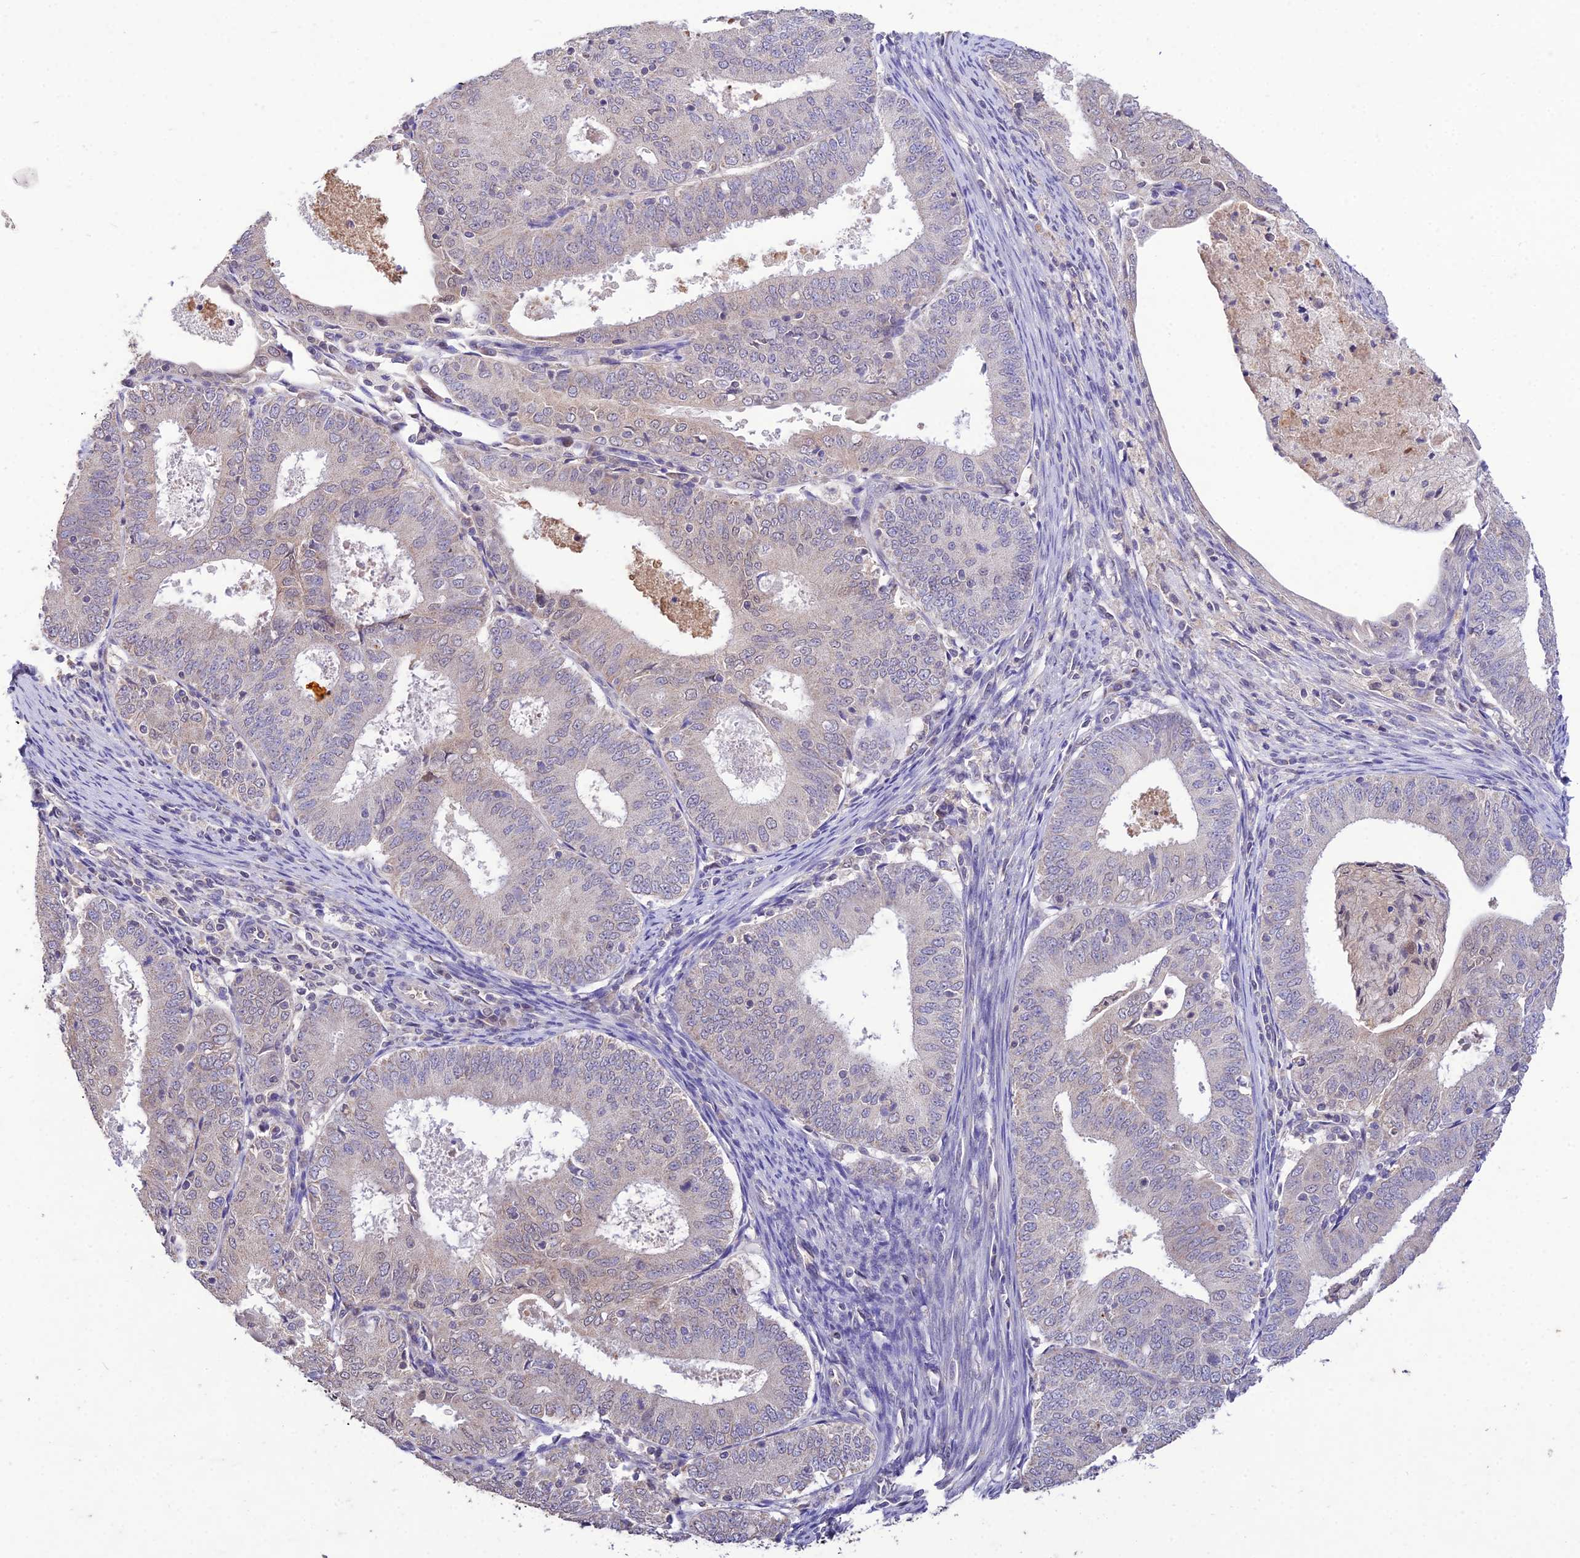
{"staining": {"intensity": "weak", "quantity": "<25%", "location": "nuclear"}, "tissue": "endometrial cancer", "cell_type": "Tumor cells", "image_type": "cancer", "snomed": [{"axis": "morphology", "description": "Adenocarcinoma, NOS"}, {"axis": "topography", "description": "Endometrium"}], "caption": "Immunohistochemical staining of human endometrial cancer reveals no significant expression in tumor cells.", "gene": "PGK1", "patient": {"sex": "female", "age": 57}}